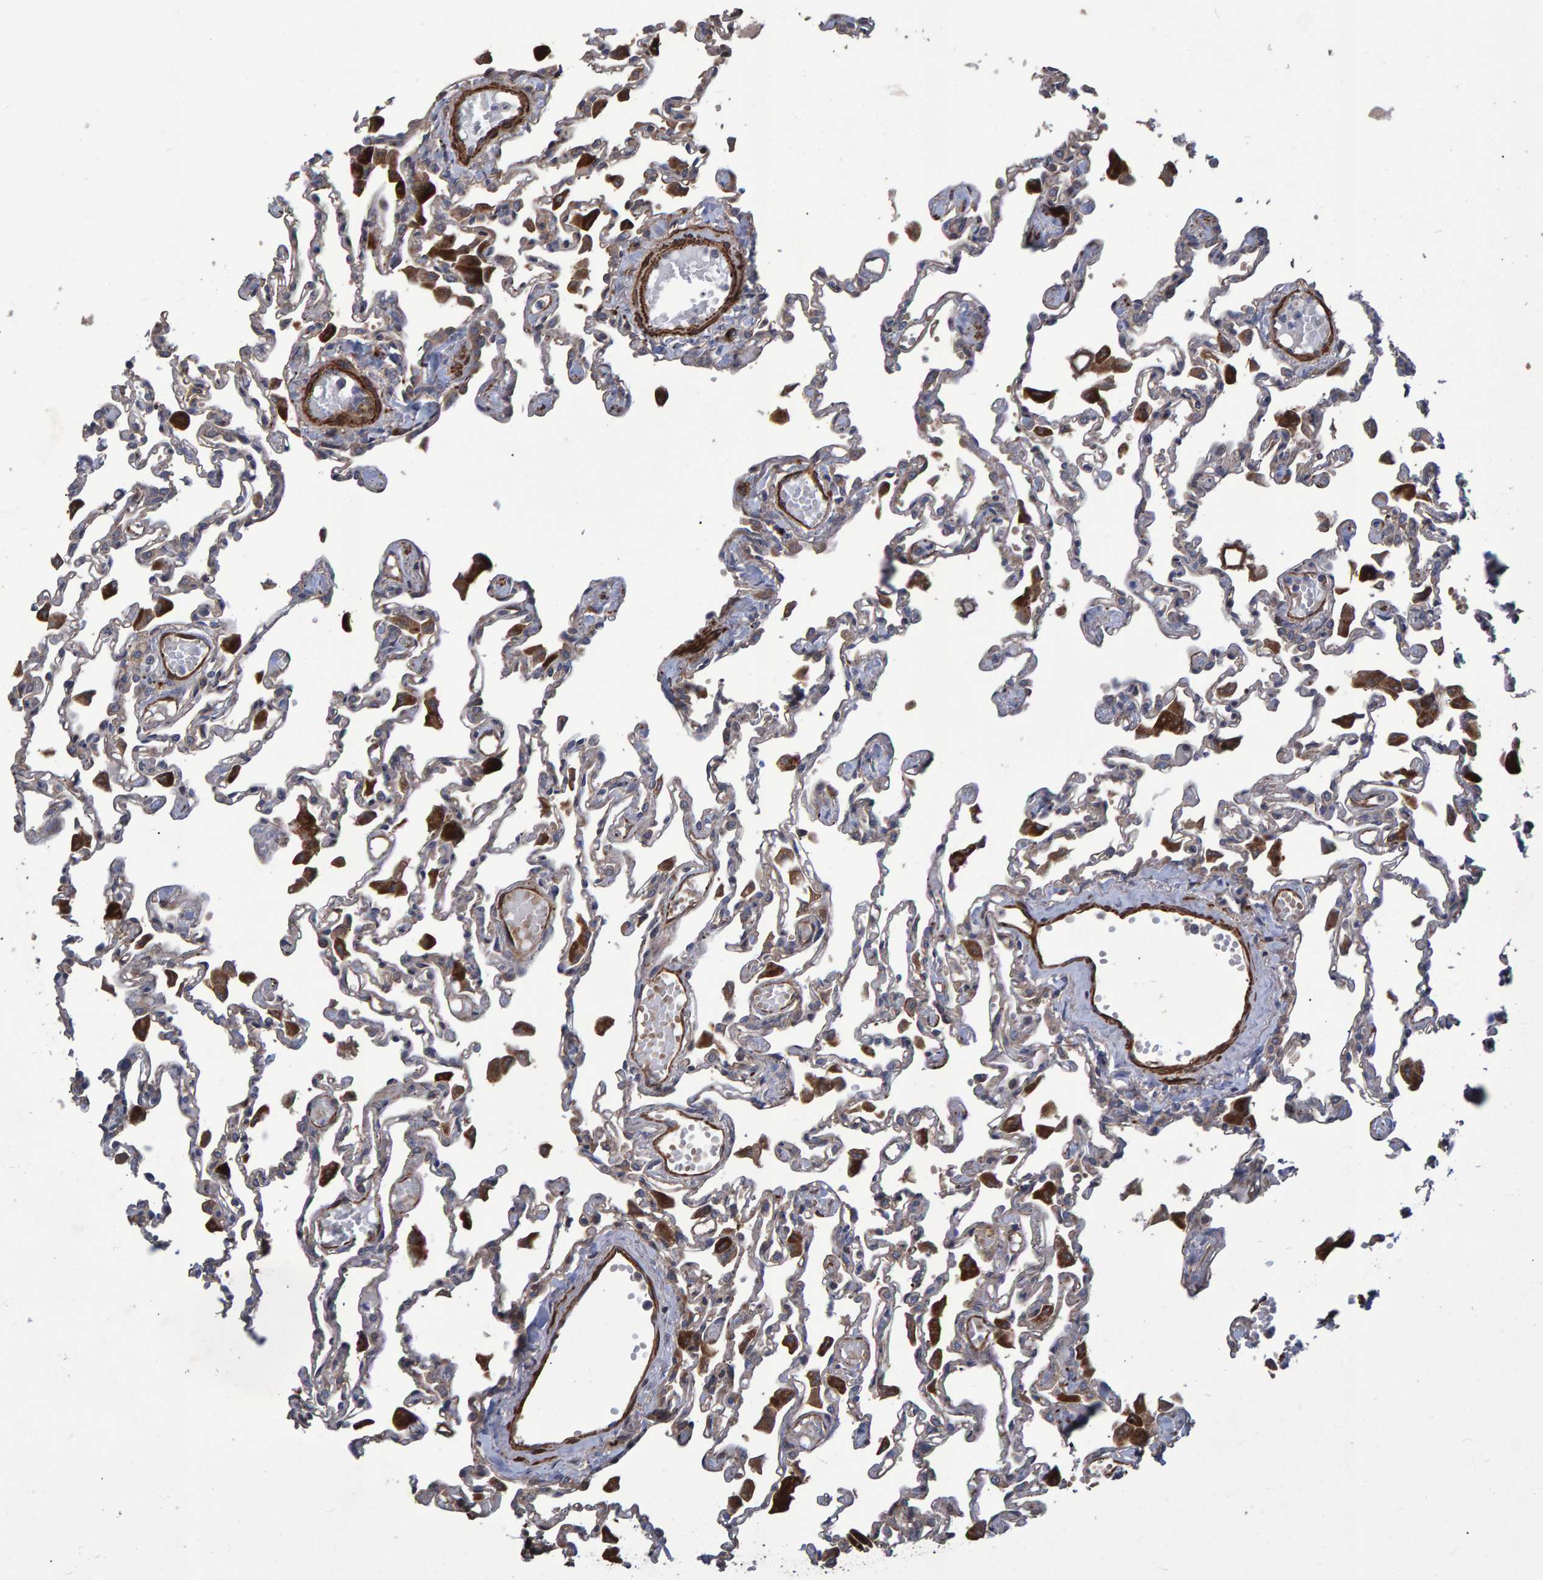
{"staining": {"intensity": "moderate", "quantity": "25%-75%", "location": "cytoplasmic/membranous"}, "tissue": "lung", "cell_type": "Alveolar cells", "image_type": "normal", "snomed": [{"axis": "morphology", "description": "Normal tissue, NOS"}, {"axis": "topography", "description": "Bronchus"}, {"axis": "topography", "description": "Lung"}], "caption": "Lung stained for a protein (brown) shows moderate cytoplasmic/membranous positive positivity in approximately 25%-75% of alveolar cells.", "gene": "SLIT2", "patient": {"sex": "female", "age": 49}}